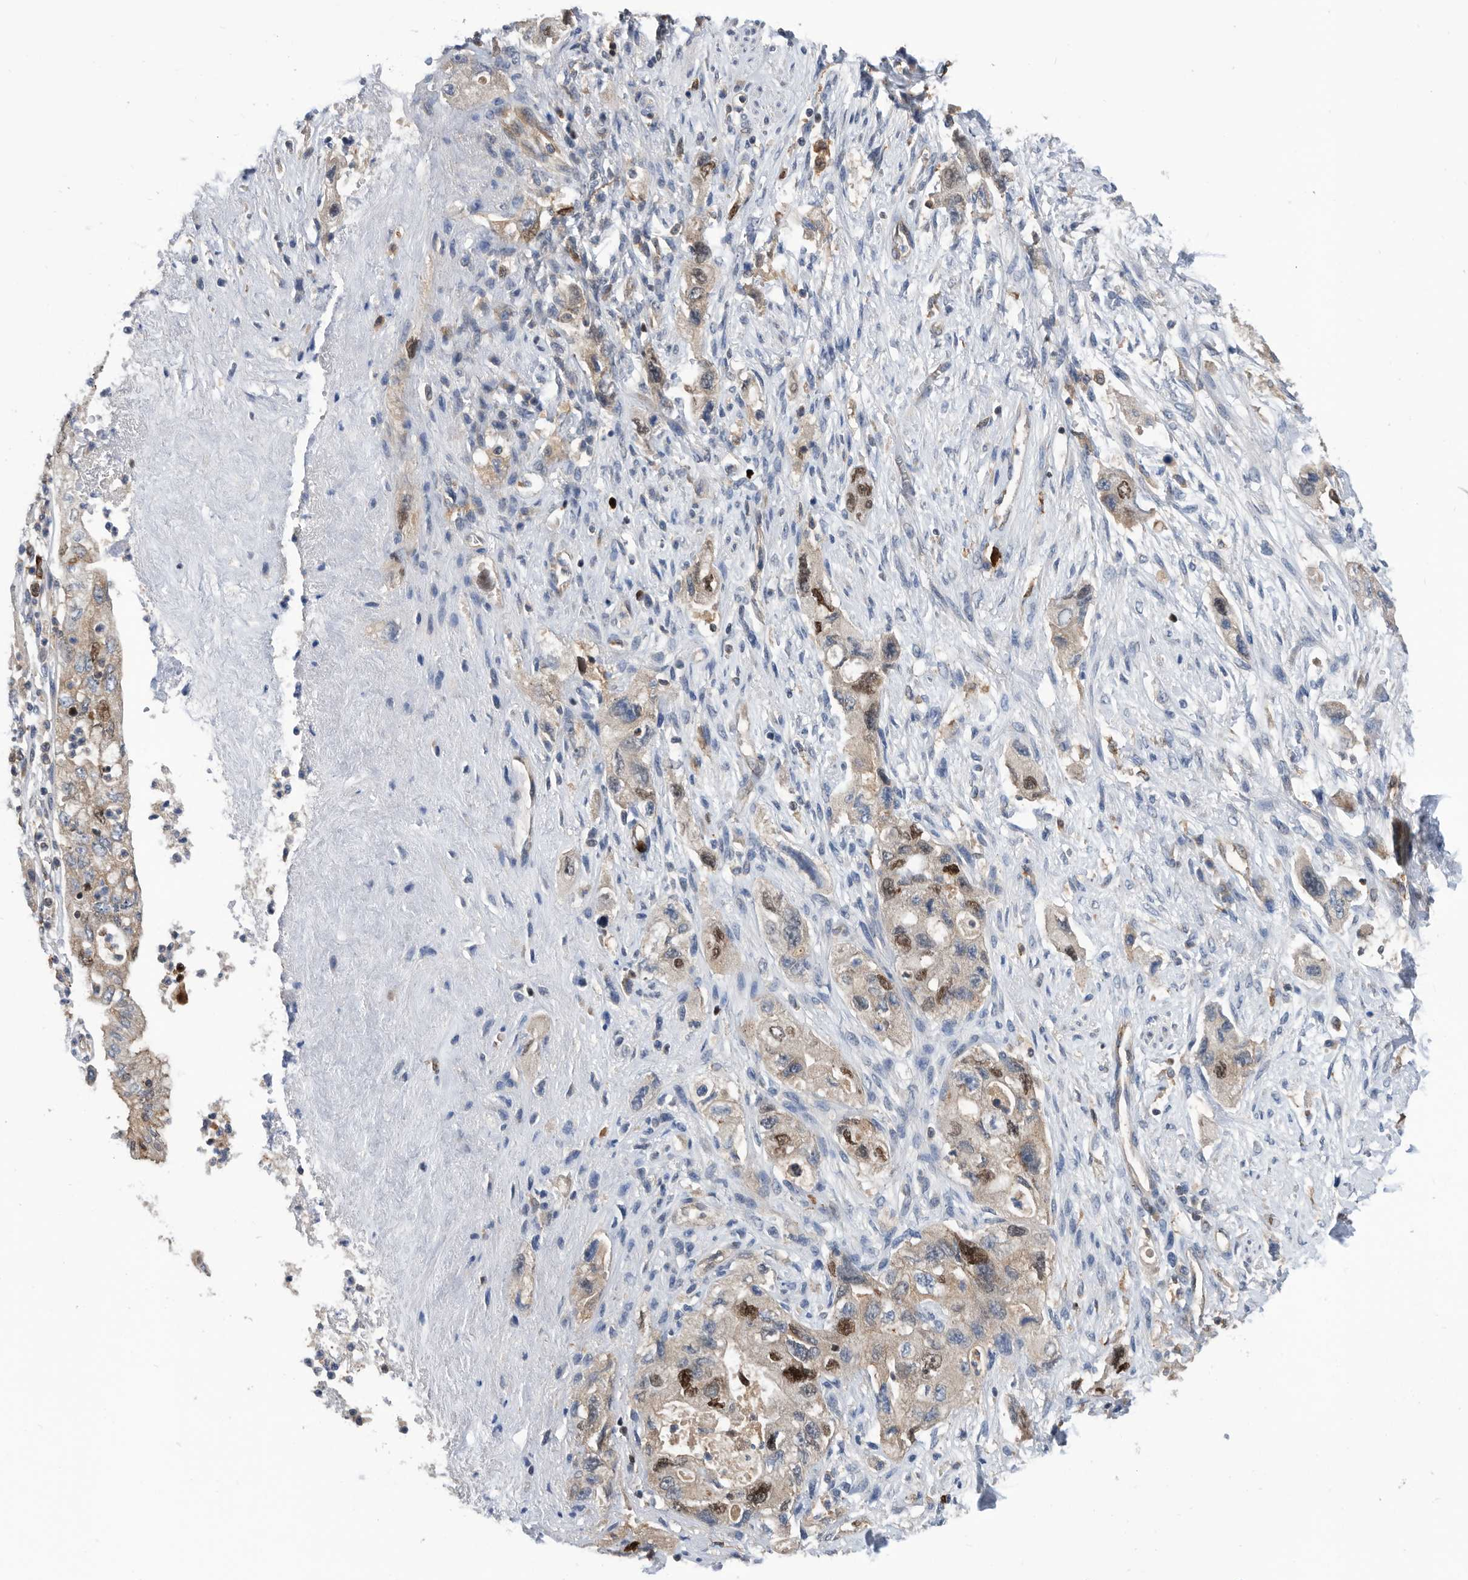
{"staining": {"intensity": "strong", "quantity": "<25%", "location": "nuclear"}, "tissue": "pancreatic cancer", "cell_type": "Tumor cells", "image_type": "cancer", "snomed": [{"axis": "morphology", "description": "Adenocarcinoma, NOS"}, {"axis": "topography", "description": "Pancreas"}], "caption": "The immunohistochemical stain labels strong nuclear positivity in tumor cells of pancreatic cancer tissue.", "gene": "ATAD2", "patient": {"sex": "female", "age": 73}}